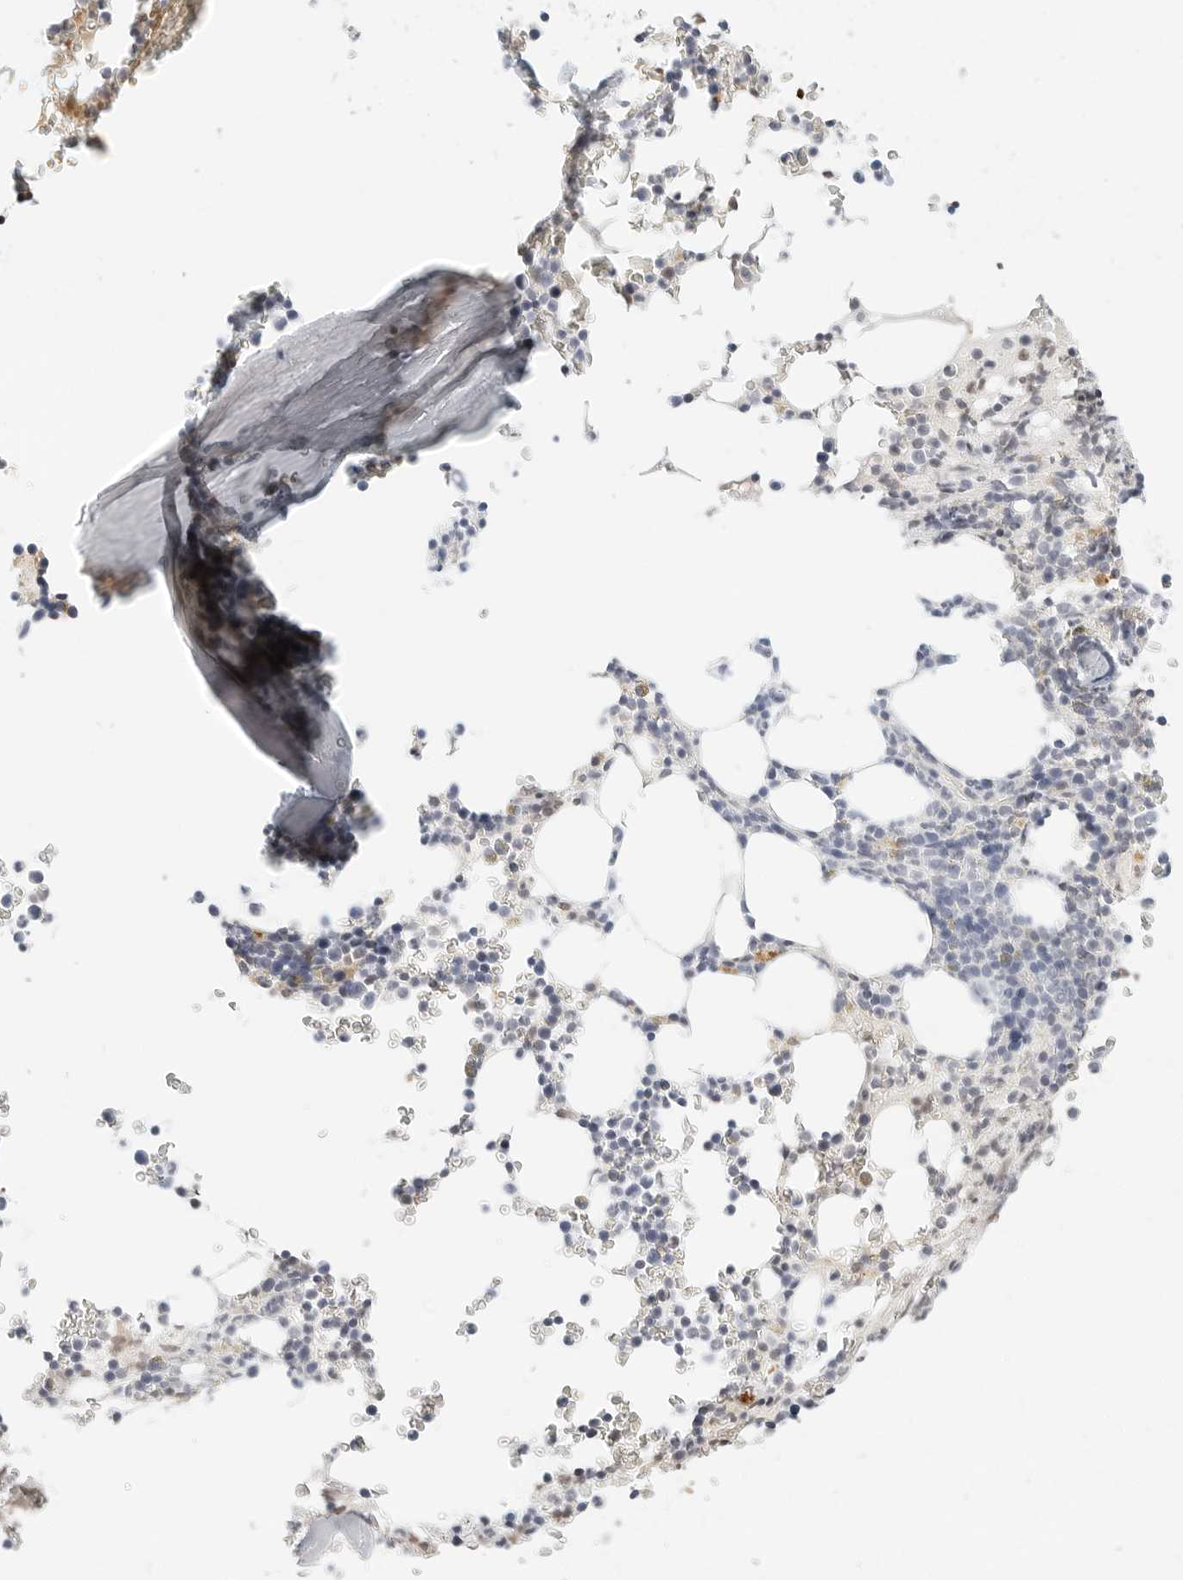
{"staining": {"intensity": "weak", "quantity": "25%-75%", "location": "cytoplasmic/membranous"}, "tissue": "bone marrow", "cell_type": "Hematopoietic cells", "image_type": "normal", "snomed": [{"axis": "morphology", "description": "Normal tissue, NOS"}, {"axis": "topography", "description": "Bone marrow"}], "caption": "Protein expression analysis of unremarkable bone marrow shows weak cytoplasmic/membranous expression in approximately 25%-75% of hematopoietic cells.", "gene": "PKDCC", "patient": {"sex": "male", "age": 58}}